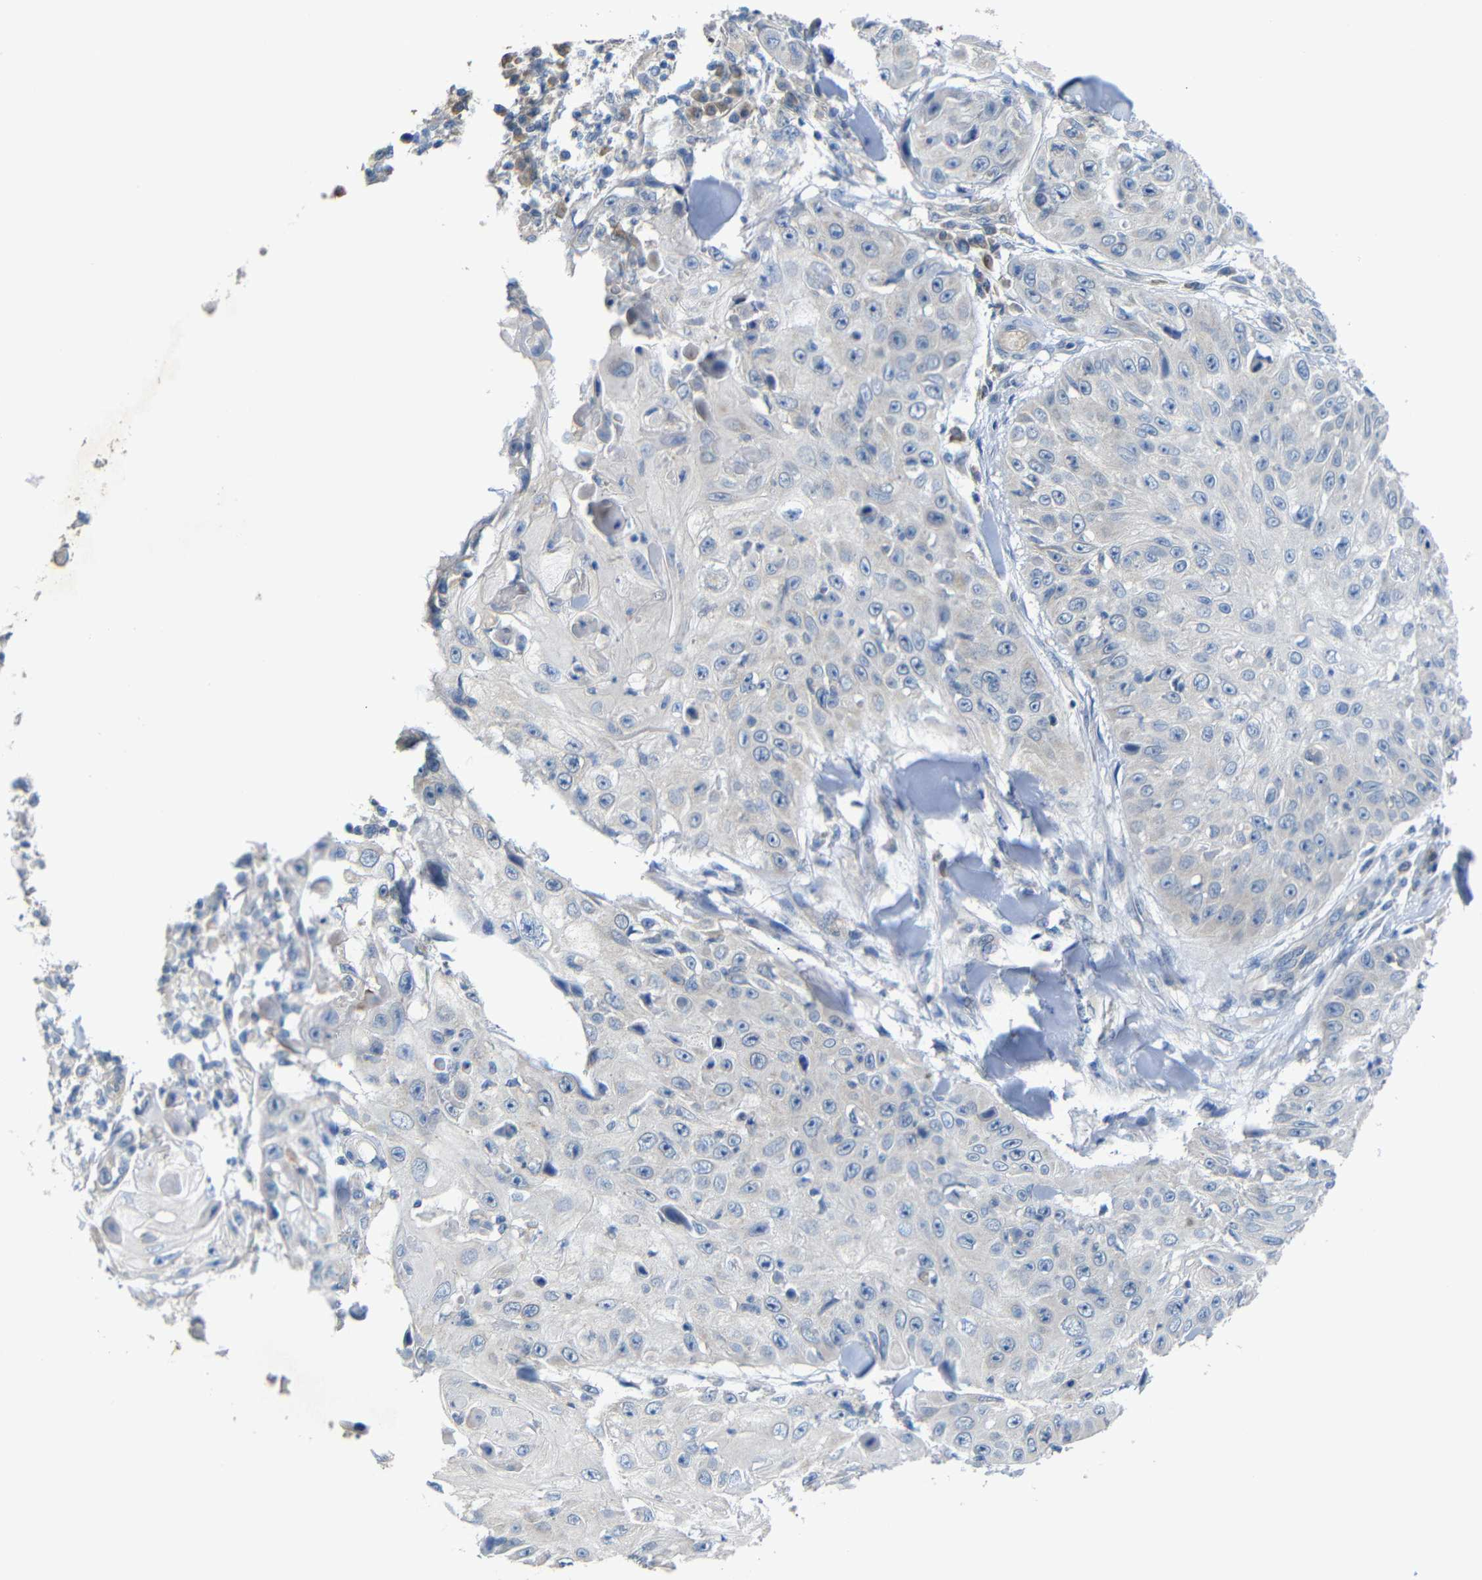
{"staining": {"intensity": "weak", "quantity": "<25%", "location": "cytoplasmic/membranous"}, "tissue": "skin cancer", "cell_type": "Tumor cells", "image_type": "cancer", "snomed": [{"axis": "morphology", "description": "Squamous cell carcinoma, NOS"}, {"axis": "topography", "description": "Skin"}], "caption": "The immunohistochemistry image has no significant positivity in tumor cells of squamous cell carcinoma (skin) tissue.", "gene": "TBC1D32", "patient": {"sex": "male", "age": 86}}